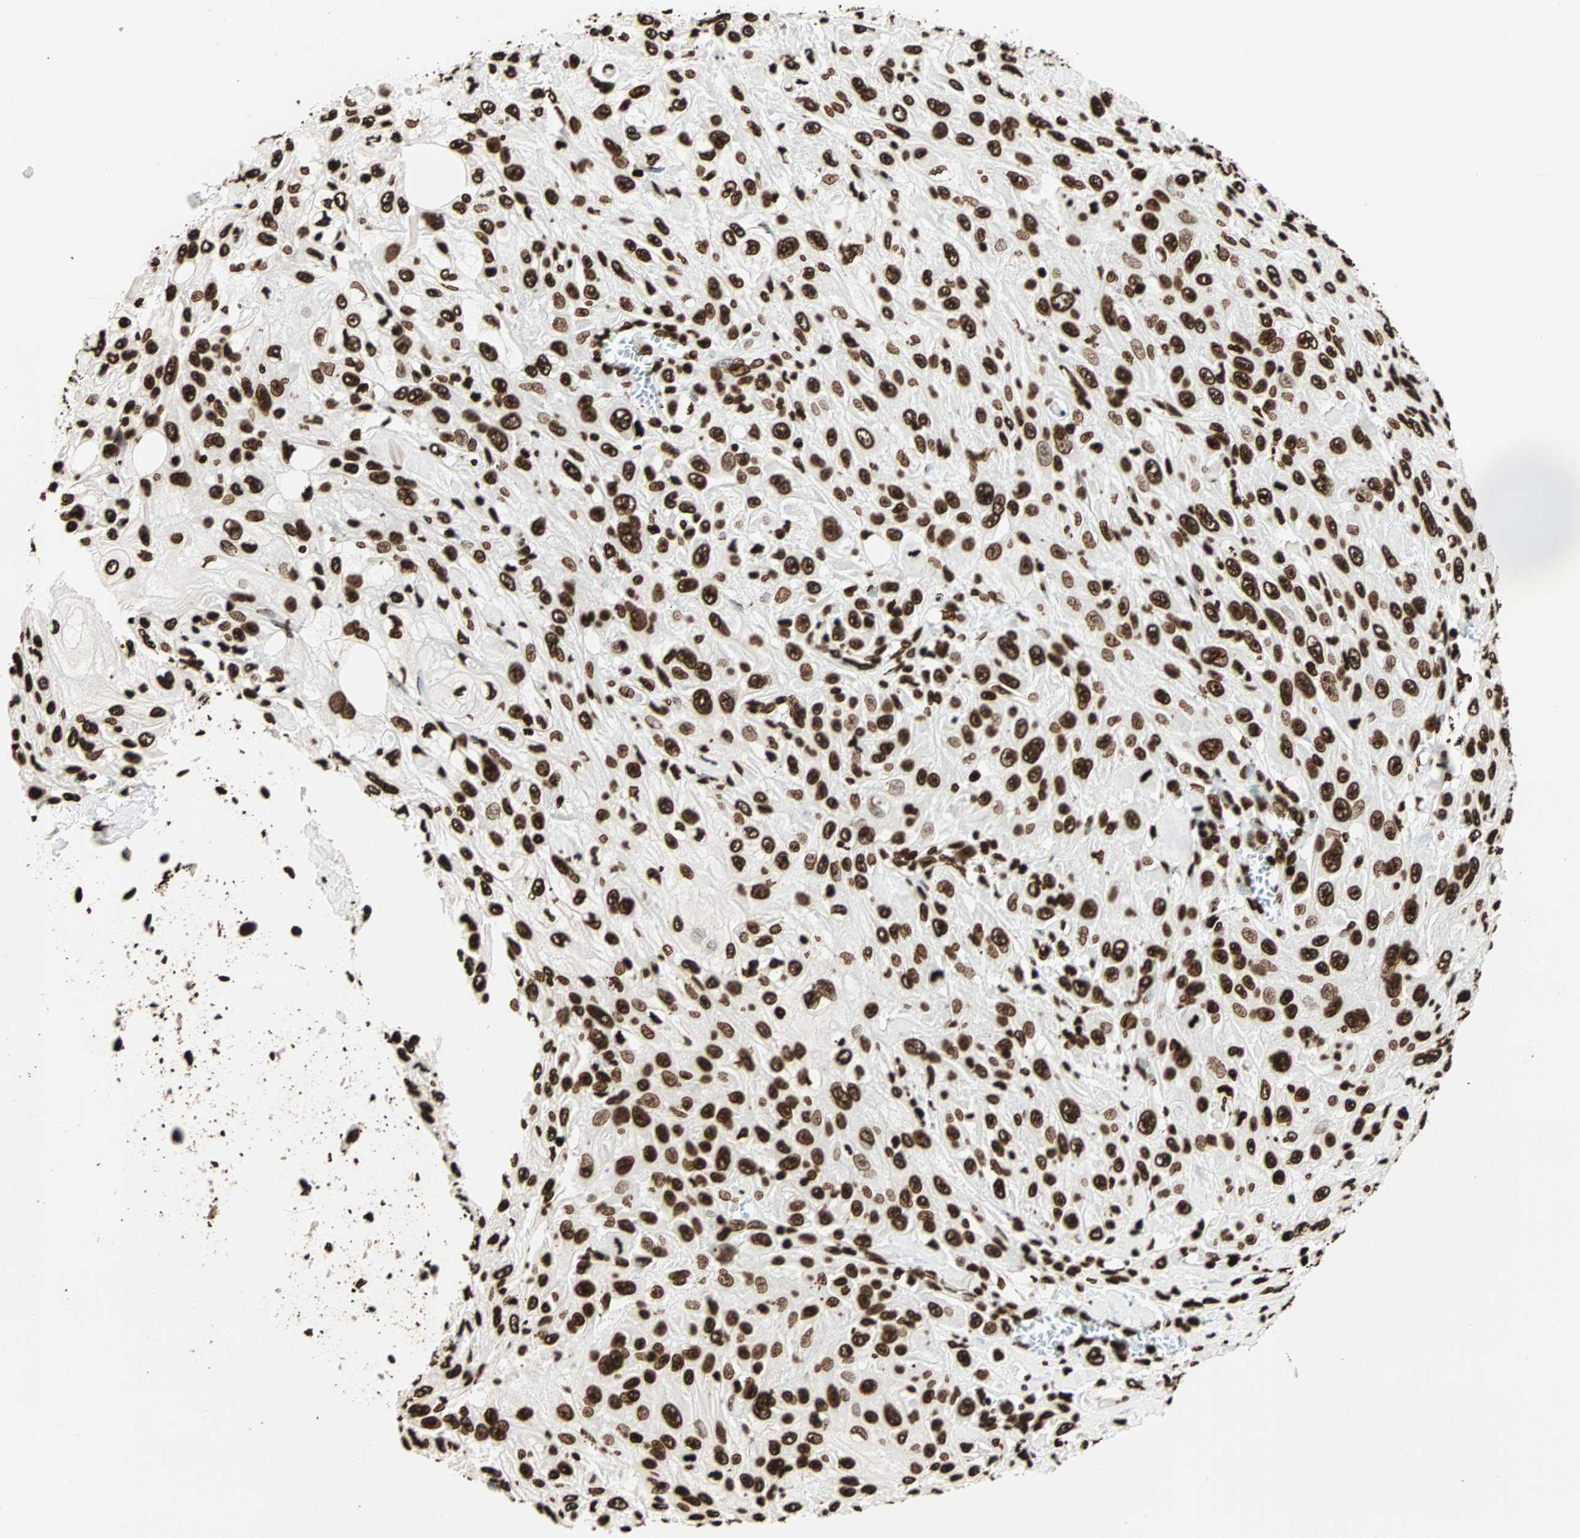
{"staining": {"intensity": "strong", "quantity": ">75%", "location": "nuclear"}, "tissue": "skin cancer", "cell_type": "Tumor cells", "image_type": "cancer", "snomed": [{"axis": "morphology", "description": "Squamous cell carcinoma, NOS"}, {"axis": "morphology", "description": "Squamous cell carcinoma, metastatic, NOS"}, {"axis": "topography", "description": "Skin"}, {"axis": "topography", "description": "Lymph node"}], "caption": "Strong nuclear positivity for a protein is identified in approximately >75% of tumor cells of skin squamous cell carcinoma using immunohistochemistry (IHC).", "gene": "GLI2", "patient": {"sex": "male", "age": 75}}